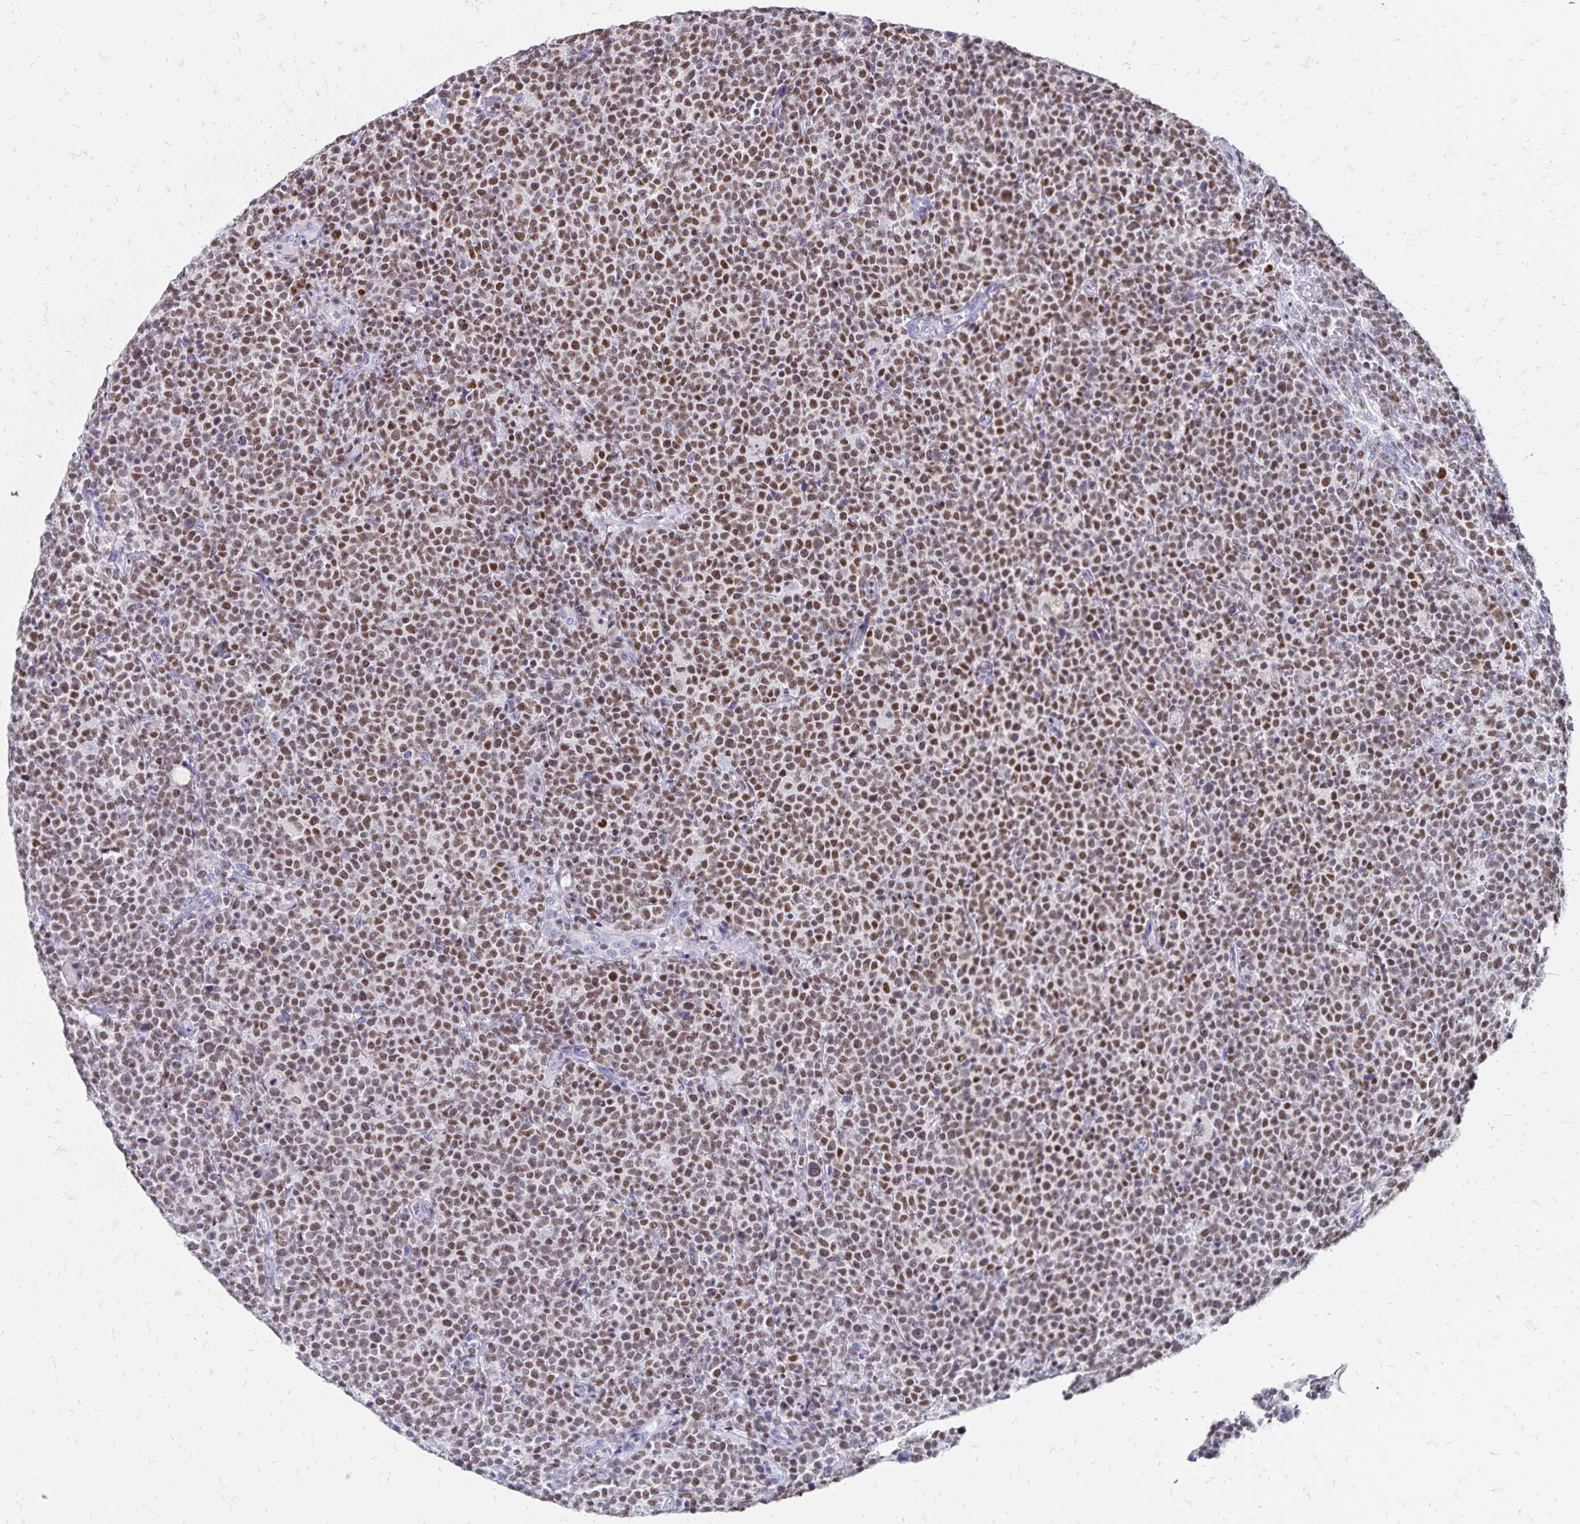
{"staining": {"intensity": "moderate", "quantity": ">75%", "location": "nuclear"}, "tissue": "lymphoma", "cell_type": "Tumor cells", "image_type": "cancer", "snomed": [{"axis": "morphology", "description": "Malignant lymphoma, non-Hodgkin's type, High grade"}, {"axis": "topography", "description": "Lymph node"}], "caption": "Immunohistochemical staining of lymphoma reveals moderate nuclear protein expression in about >75% of tumor cells.", "gene": "IKZF1", "patient": {"sex": "male", "age": 61}}